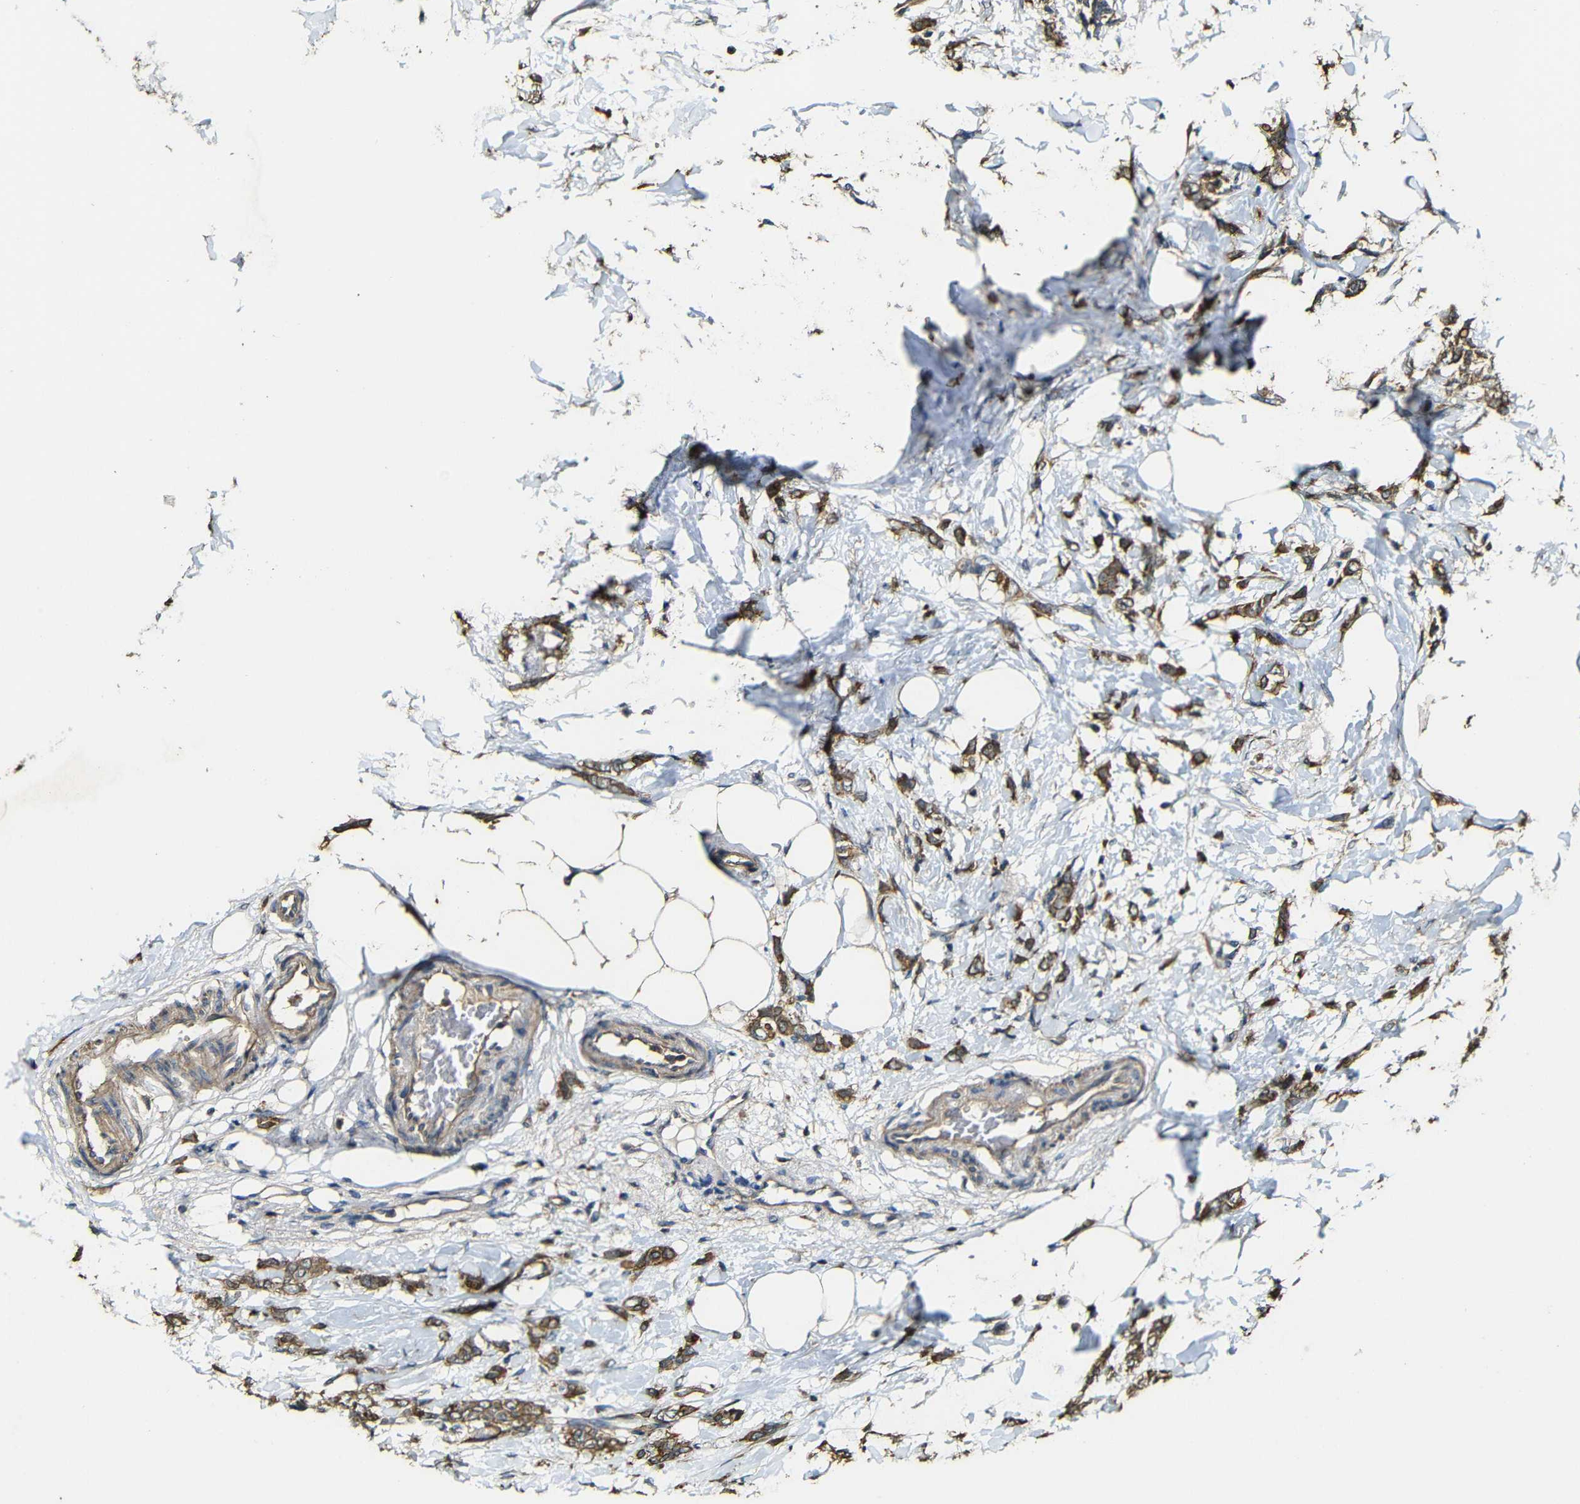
{"staining": {"intensity": "strong", "quantity": ">75%", "location": "cytoplasmic/membranous"}, "tissue": "breast cancer", "cell_type": "Tumor cells", "image_type": "cancer", "snomed": [{"axis": "morphology", "description": "Lobular carcinoma, in situ"}, {"axis": "morphology", "description": "Lobular carcinoma"}, {"axis": "topography", "description": "Breast"}], "caption": "Strong cytoplasmic/membranous positivity is appreciated in approximately >75% of tumor cells in lobular carcinoma (breast). The protein of interest is stained brown, and the nuclei are stained in blue (DAB (3,3'-diaminobenzidine) IHC with brightfield microscopy, high magnification).", "gene": "CASP8", "patient": {"sex": "female", "age": 41}}